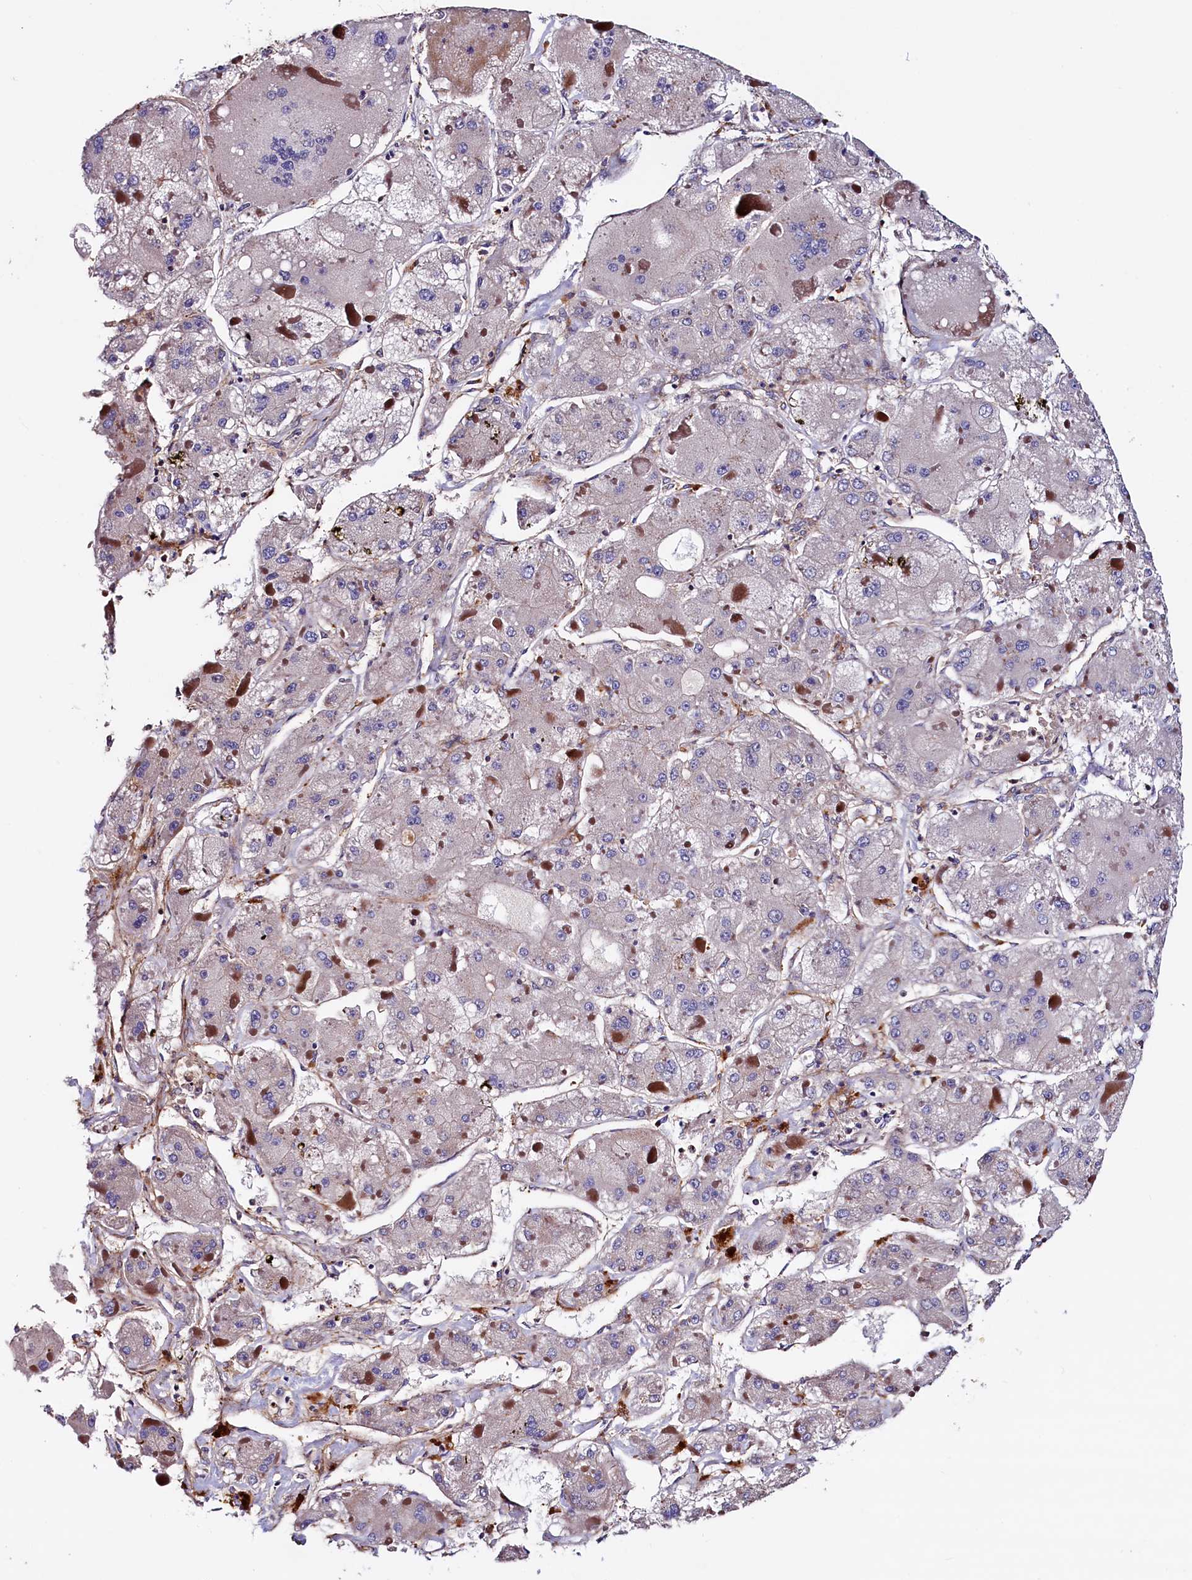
{"staining": {"intensity": "negative", "quantity": "none", "location": "none"}, "tissue": "liver cancer", "cell_type": "Tumor cells", "image_type": "cancer", "snomed": [{"axis": "morphology", "description": "Carcinoma, Hepatocellular, NOS"}, {"axis": "topography", "description": "Liver"}], "caption": "Tumor cells show no significant expression in liver cancer.", "gene": "DUOXA1", "patient": {"sex": "female", "age": 73}}